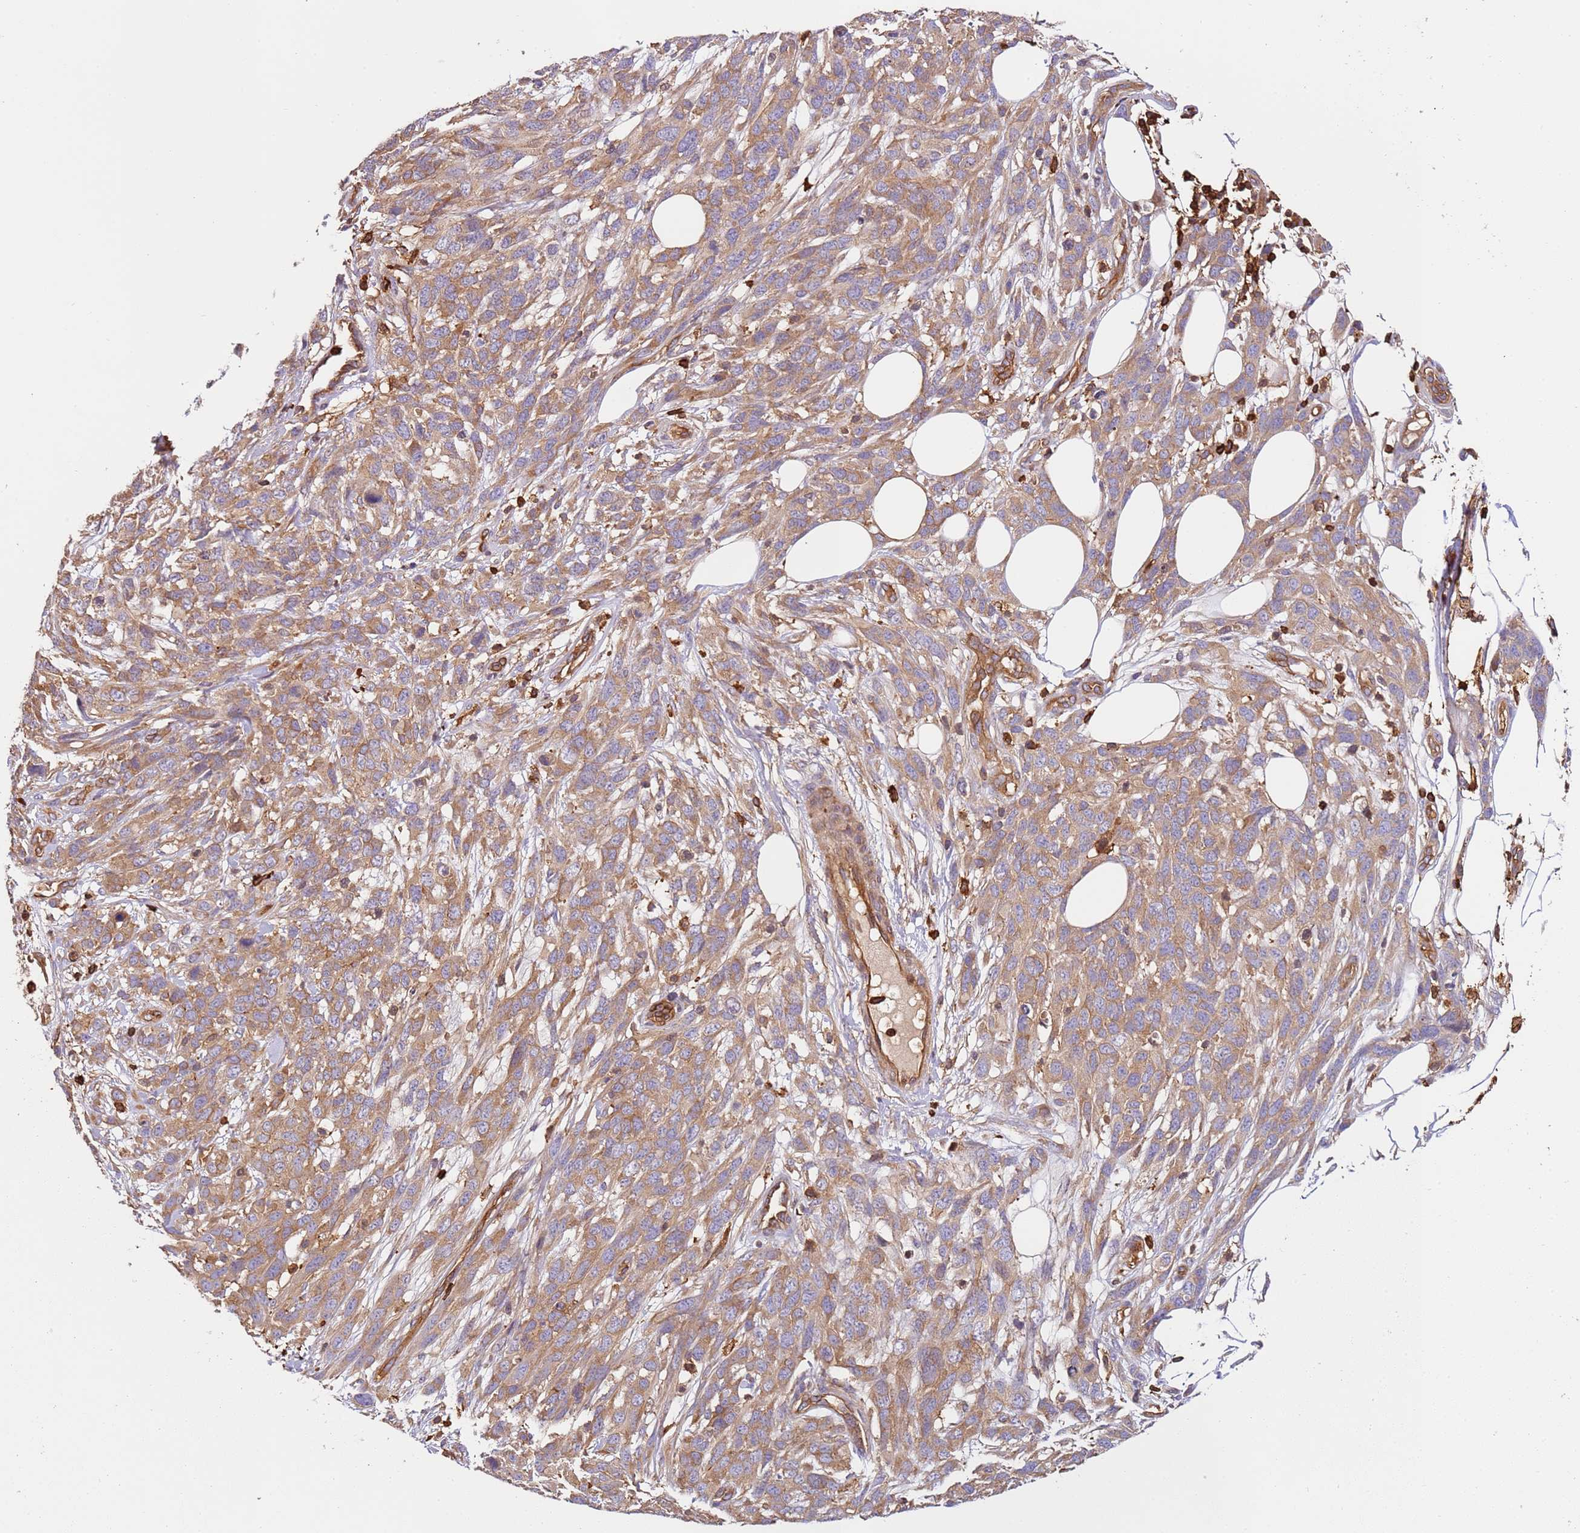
{"staining": {"intensity": "moderate", "quantity": ">75%", "location": "cytoplasmic/membranous"}, "tissue": "melanoma", "cell_type": "Tumor cells", "image_type": "cancer", "snomed": [{"axis": "morphology", "description": "Normal morphology"}, {"axis": "morphology", "description": "Malignant melanoma, NOS"}, {"axis": "topography", "description": "Skin"}], "caption": "This is a histology image of IHC staining of malignant melanoma, which shows moderate expression in the cytoplasmic/membranous of tumor cells.", "gene": "OR6P1", "patient": {"sex": "female", "age": 72}}